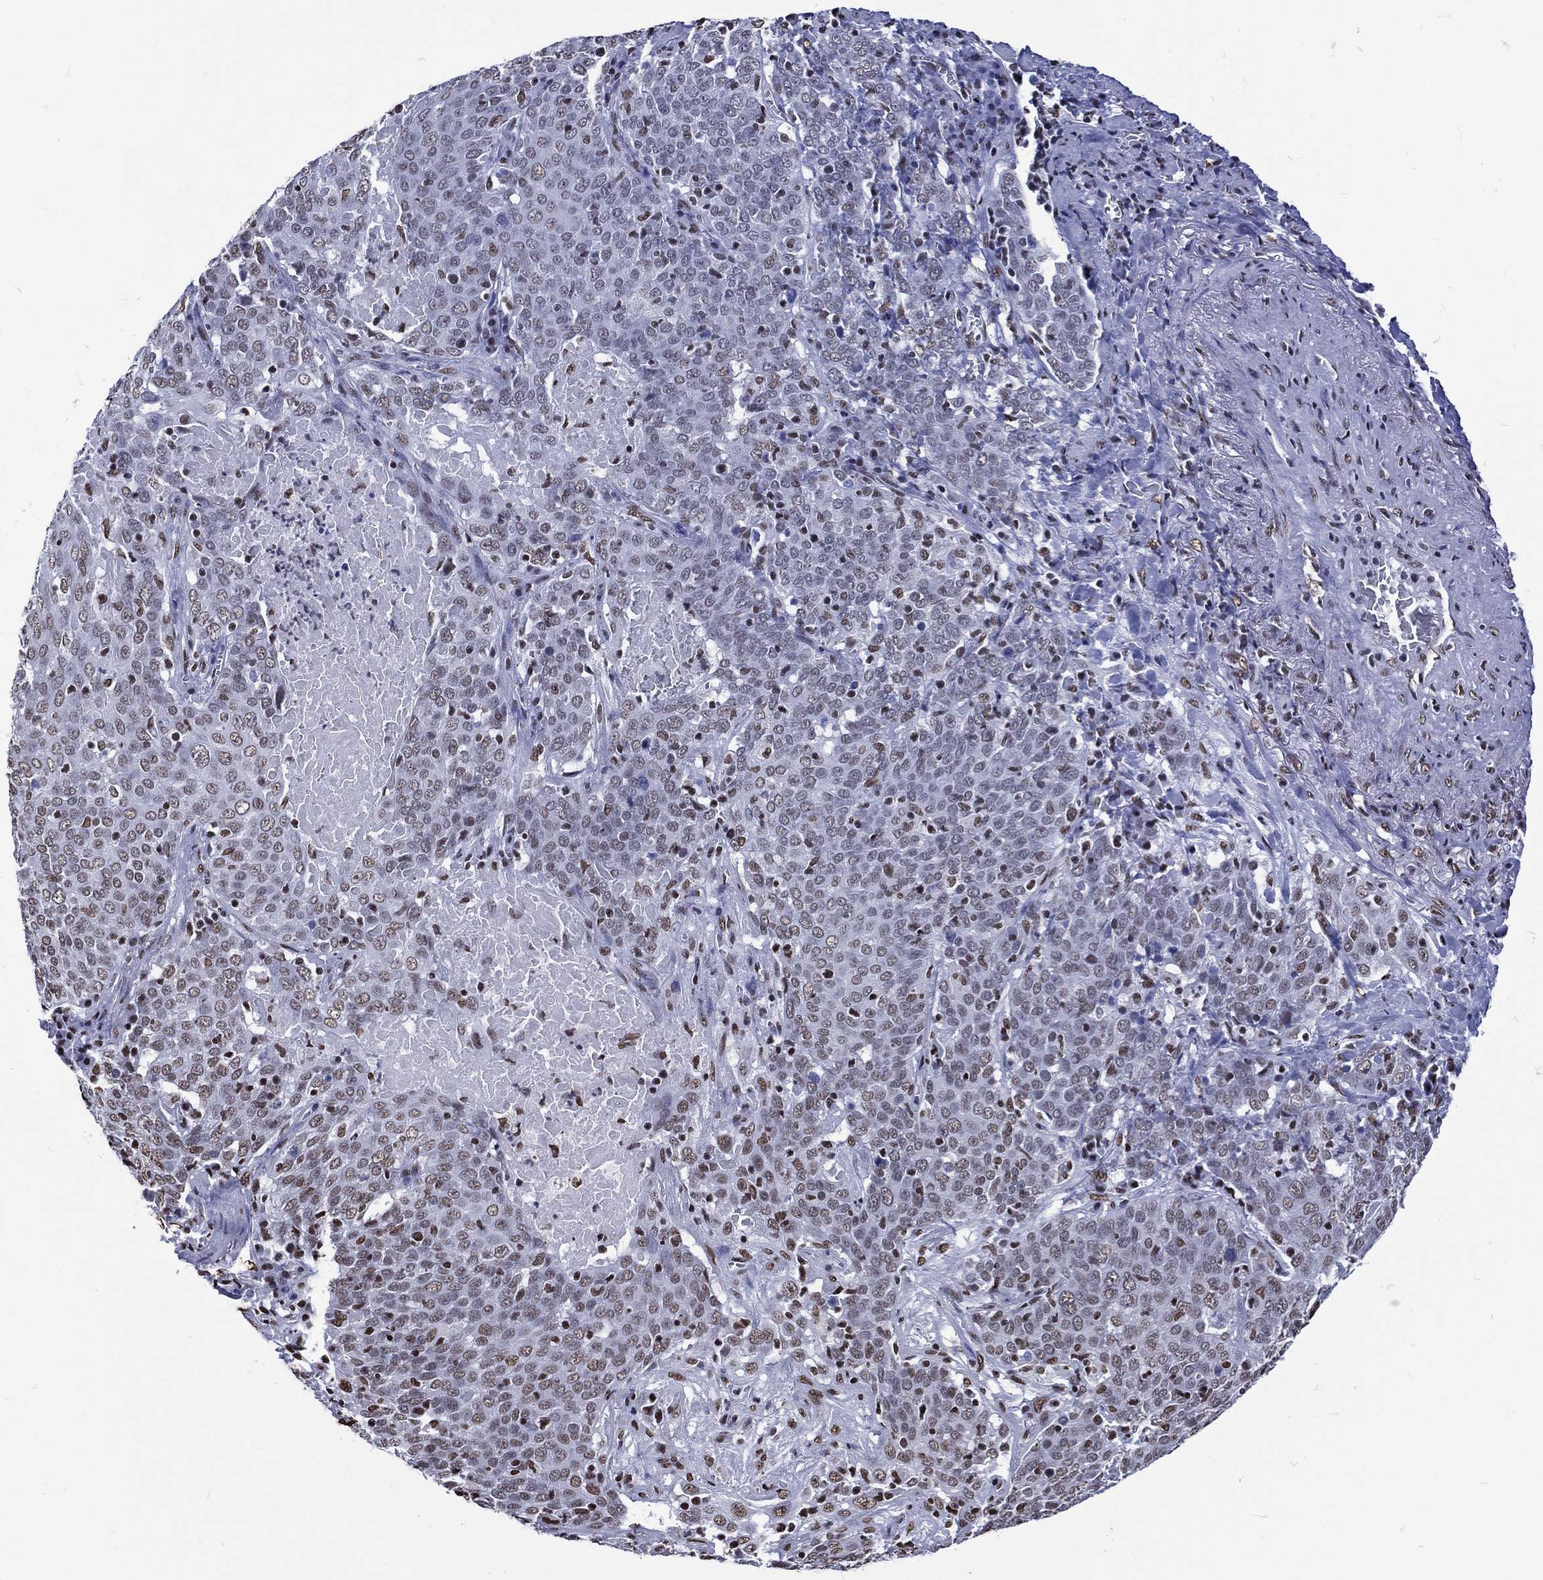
{"staining": {"intensity": "weak", "quantity": "25%-75%", "location": "nuclear"}, "tissue": "lung cancer", "cell_type": "Tumor cells", "image_type": "cancer", "snomed": [{"axis": "morphology", "description": "Squamous cell carcinoma, NOS"}, {"axis": "topography", "description": "Lung"}], "caption": "There is low levels of weak nuclear staining in tumor cells of lung cancer, as demonstrated by immunohistochemical staining (brown color).", "gene": "RETREG2", "patient": {"sex": "male", "age": 82}}